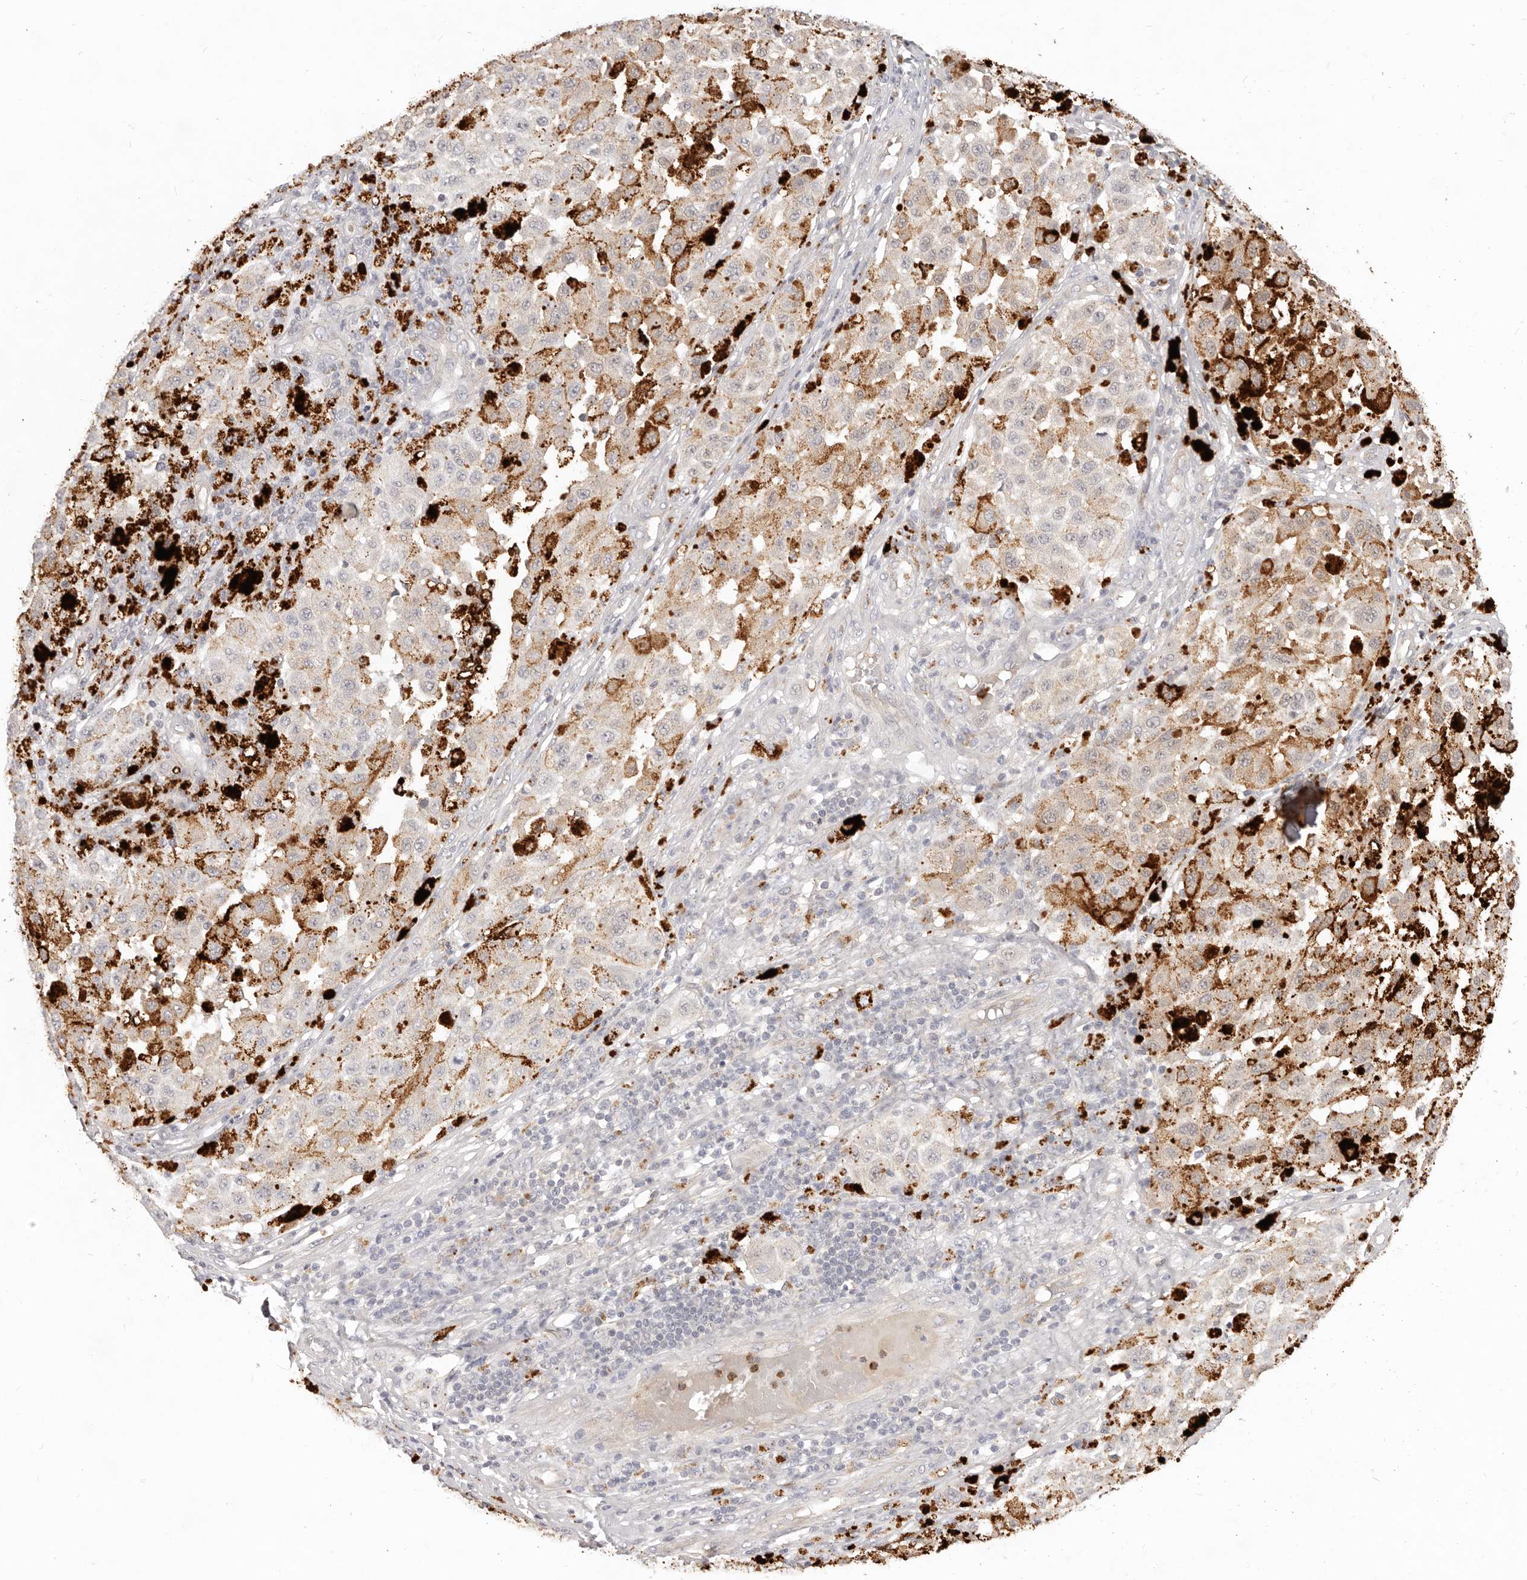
{"staining": {"intensity": "negative", "quantity": "none", "location": "none"}, "tissue": "melanoma", "cell_type": "Tumor cells", "image_type": "cancer", "snomed": [{"axis": "morphology", "description": "Malignant melanoma, NOS"}, {"axis": "topography", "description": "Skin"}], "caption": "Protein analysis of melanoma exhibits no significant expression in tumor cells.", "gene": "USP49", "patient": {"sex": "female", "age": 64}}